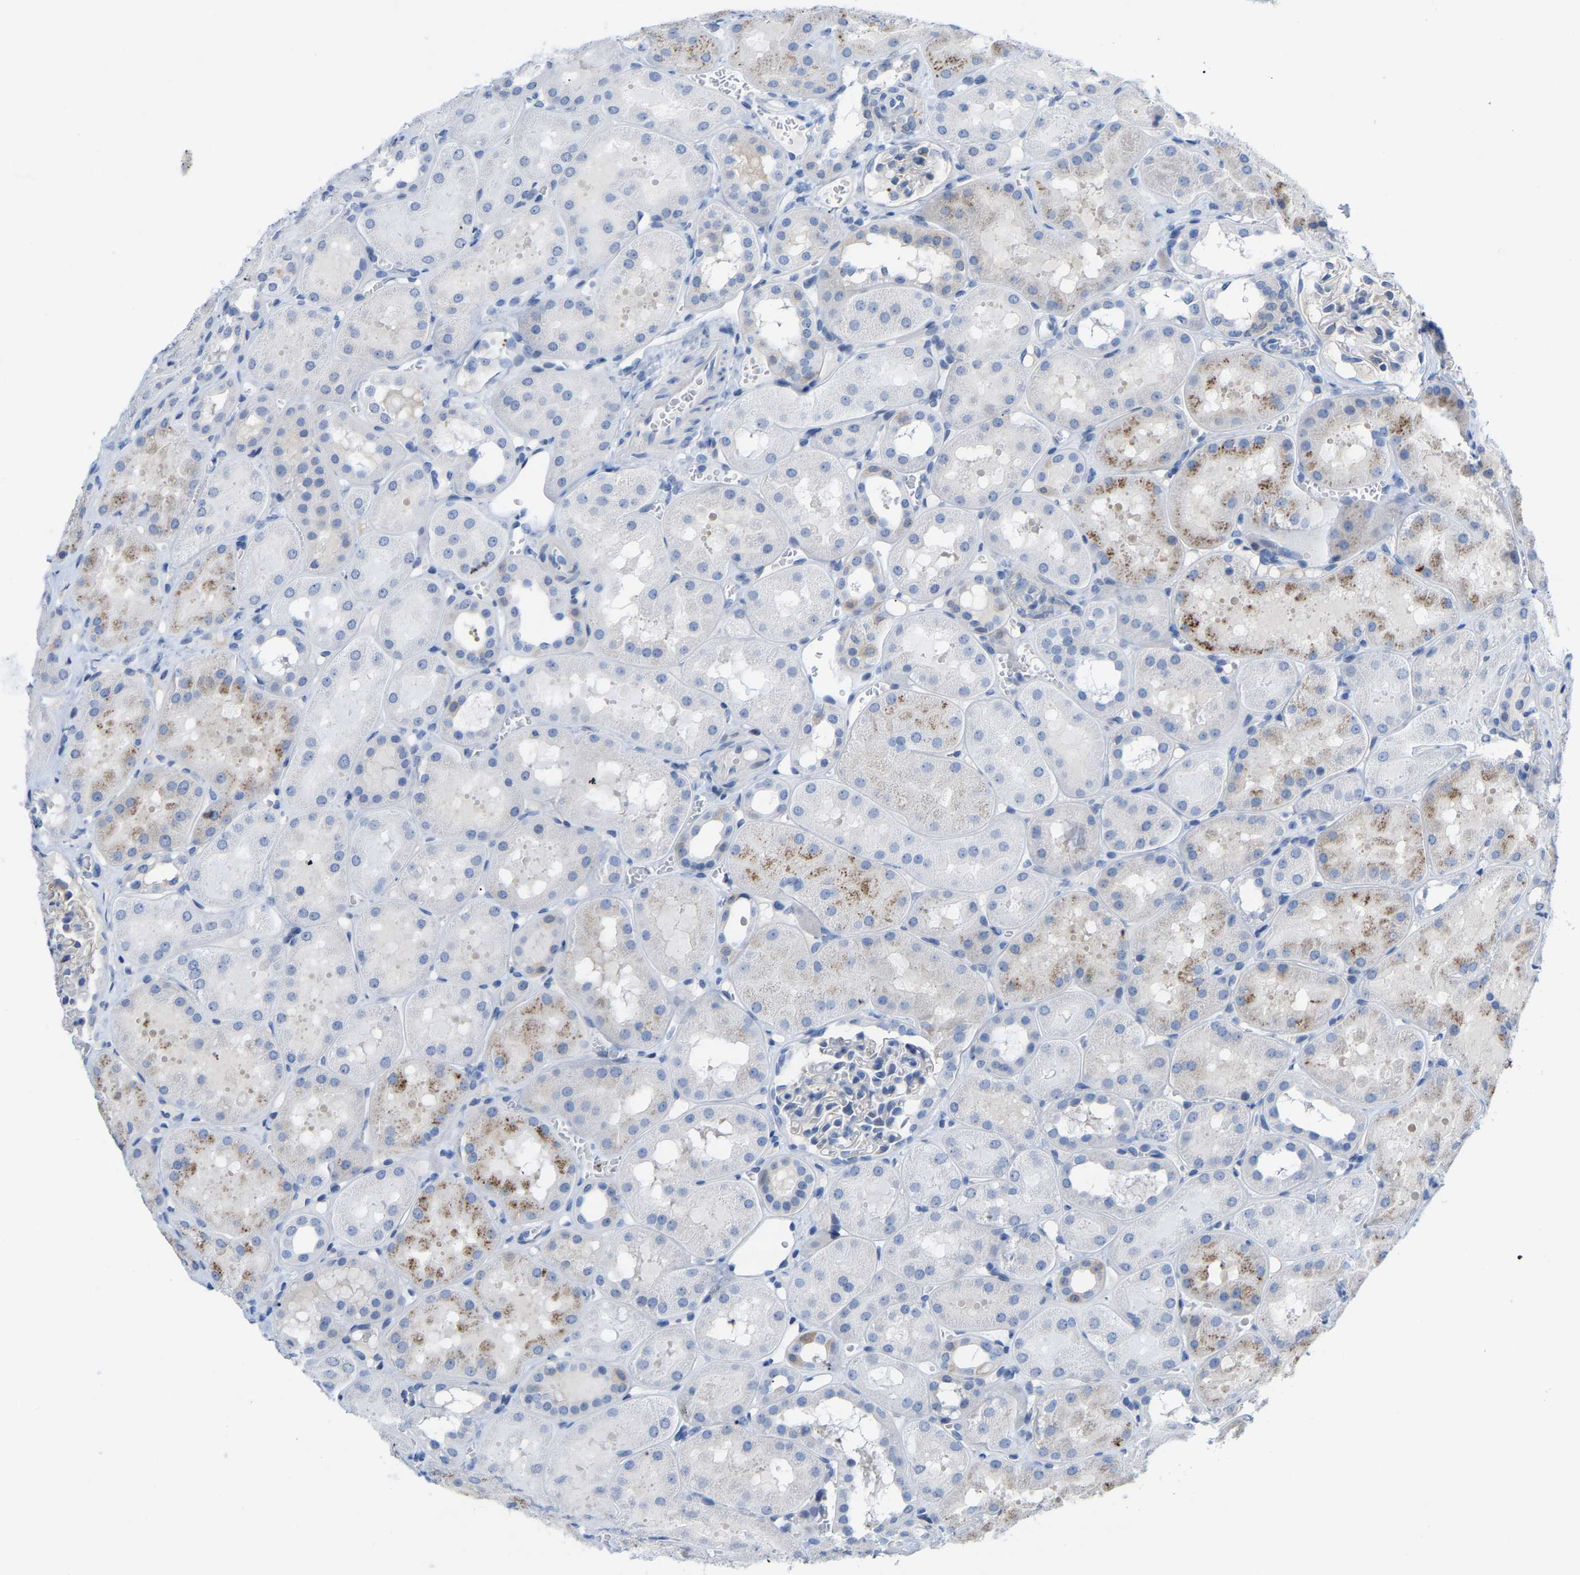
{"staining": {"intensity": "weak", "quantity": "<25%", "location": "cytoplasmic/membranous"}, "tissue": "kidney", "cell_type": "Cells in glomeruli", "image_type": "normal", "snomed": [{"axis": "morphology", "description": "Normal tissue, NOS"}, {"axis": "topography", "description": "Kidney"}, {"axis": "topography", "description": "Urinary bladder"}], "caption": "IHC photomicrograph of benign kidney: kidney stained with DAB (3,3'-diaminobenzidine) shows no significant protein expression in cells in glomeruli.", "gene": "ABTB2", "patient": {"sex": "male", "age": 16}}